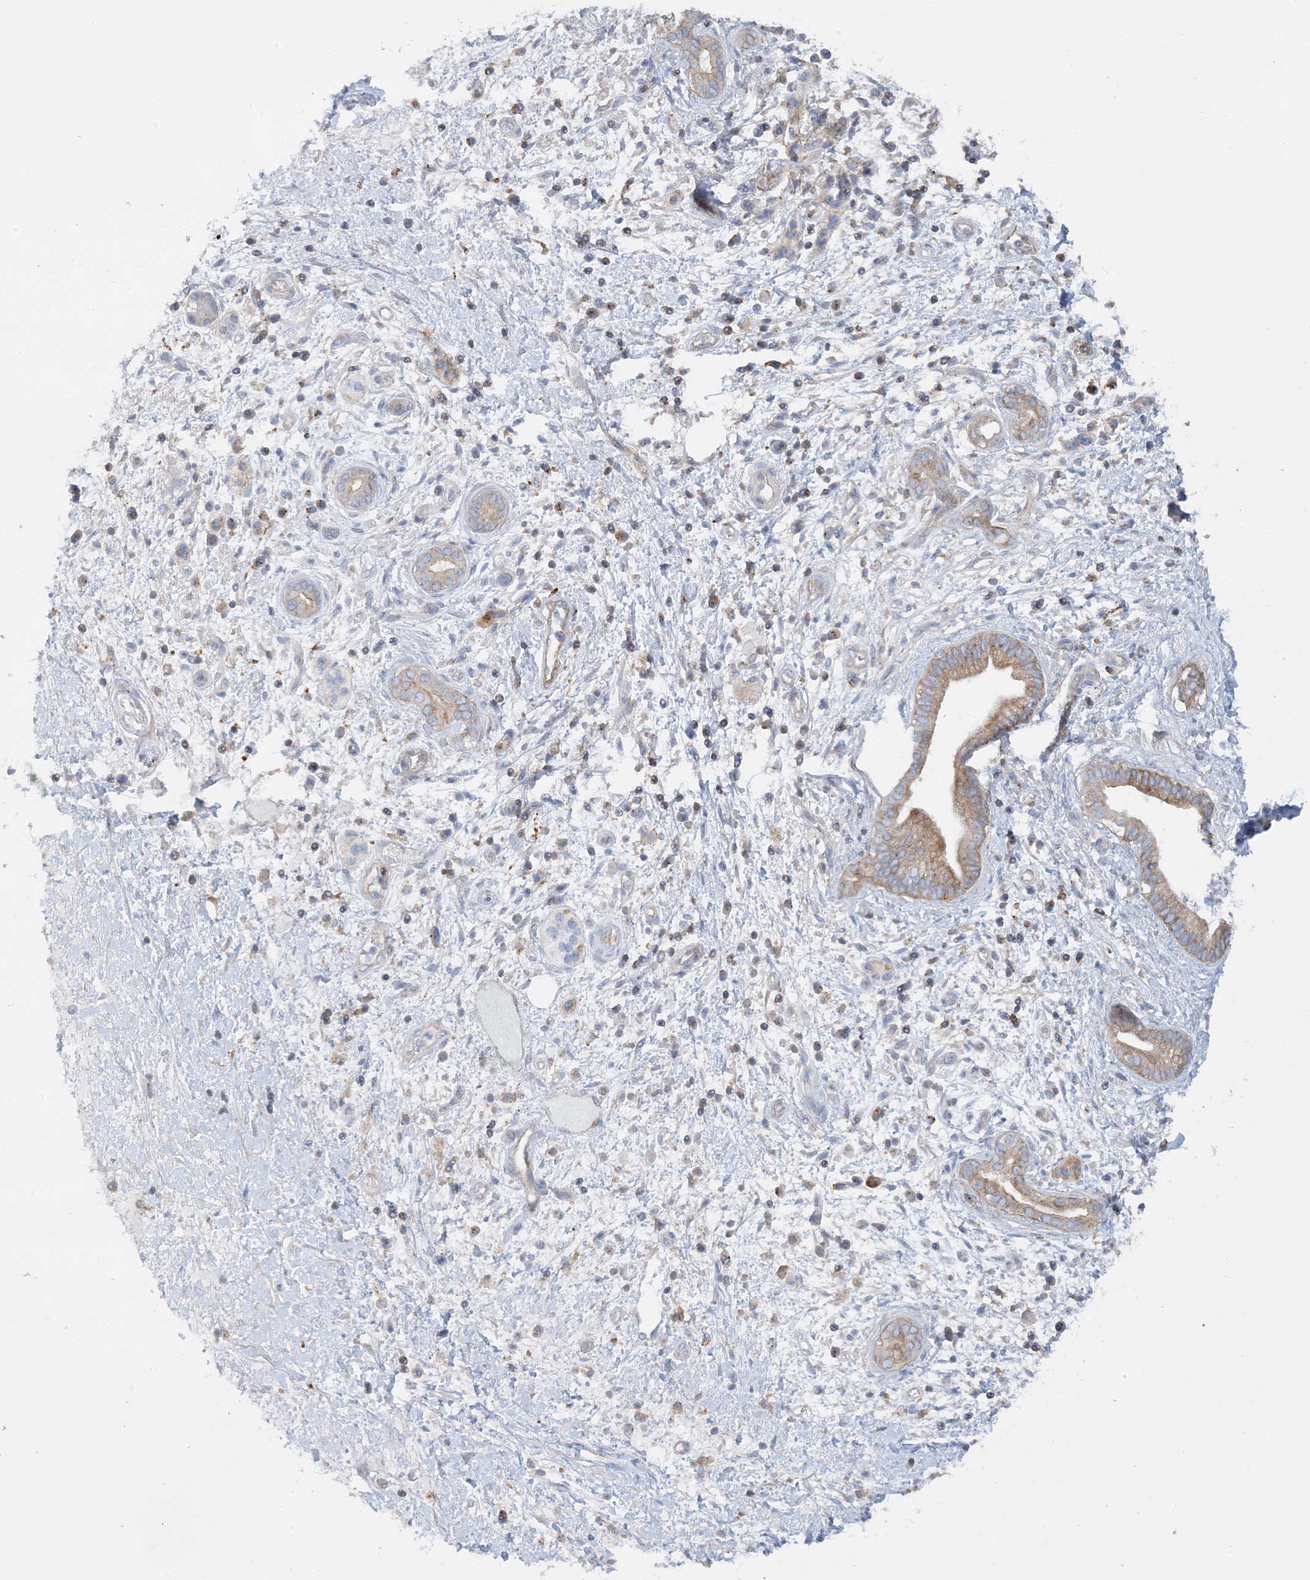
{"staining": {"intensity": "moderate", "quantity": ">75%", "location": "cytoplasmic/membranous"}, "tissue": "pancreatic cancer", "cell_type": "Tumor cells", "image_type": "cancer", "snomed": [{"axis": "morphology", "description": "Adenocarcinoma, NOS"}, {"axis": "topography", "description": "Pancreas"}], "caption": "Immunohistochemistry (DAB) staining of pancreatic adenocarcinoma shows moderate cytoplasmic/membranous protein staining in about >75% of tumor cells. (DAB = brown stain, brightfield microscopy at high magnification).", "gene": "CALHM5", "patient": {"sex": "male", "age": 78}}